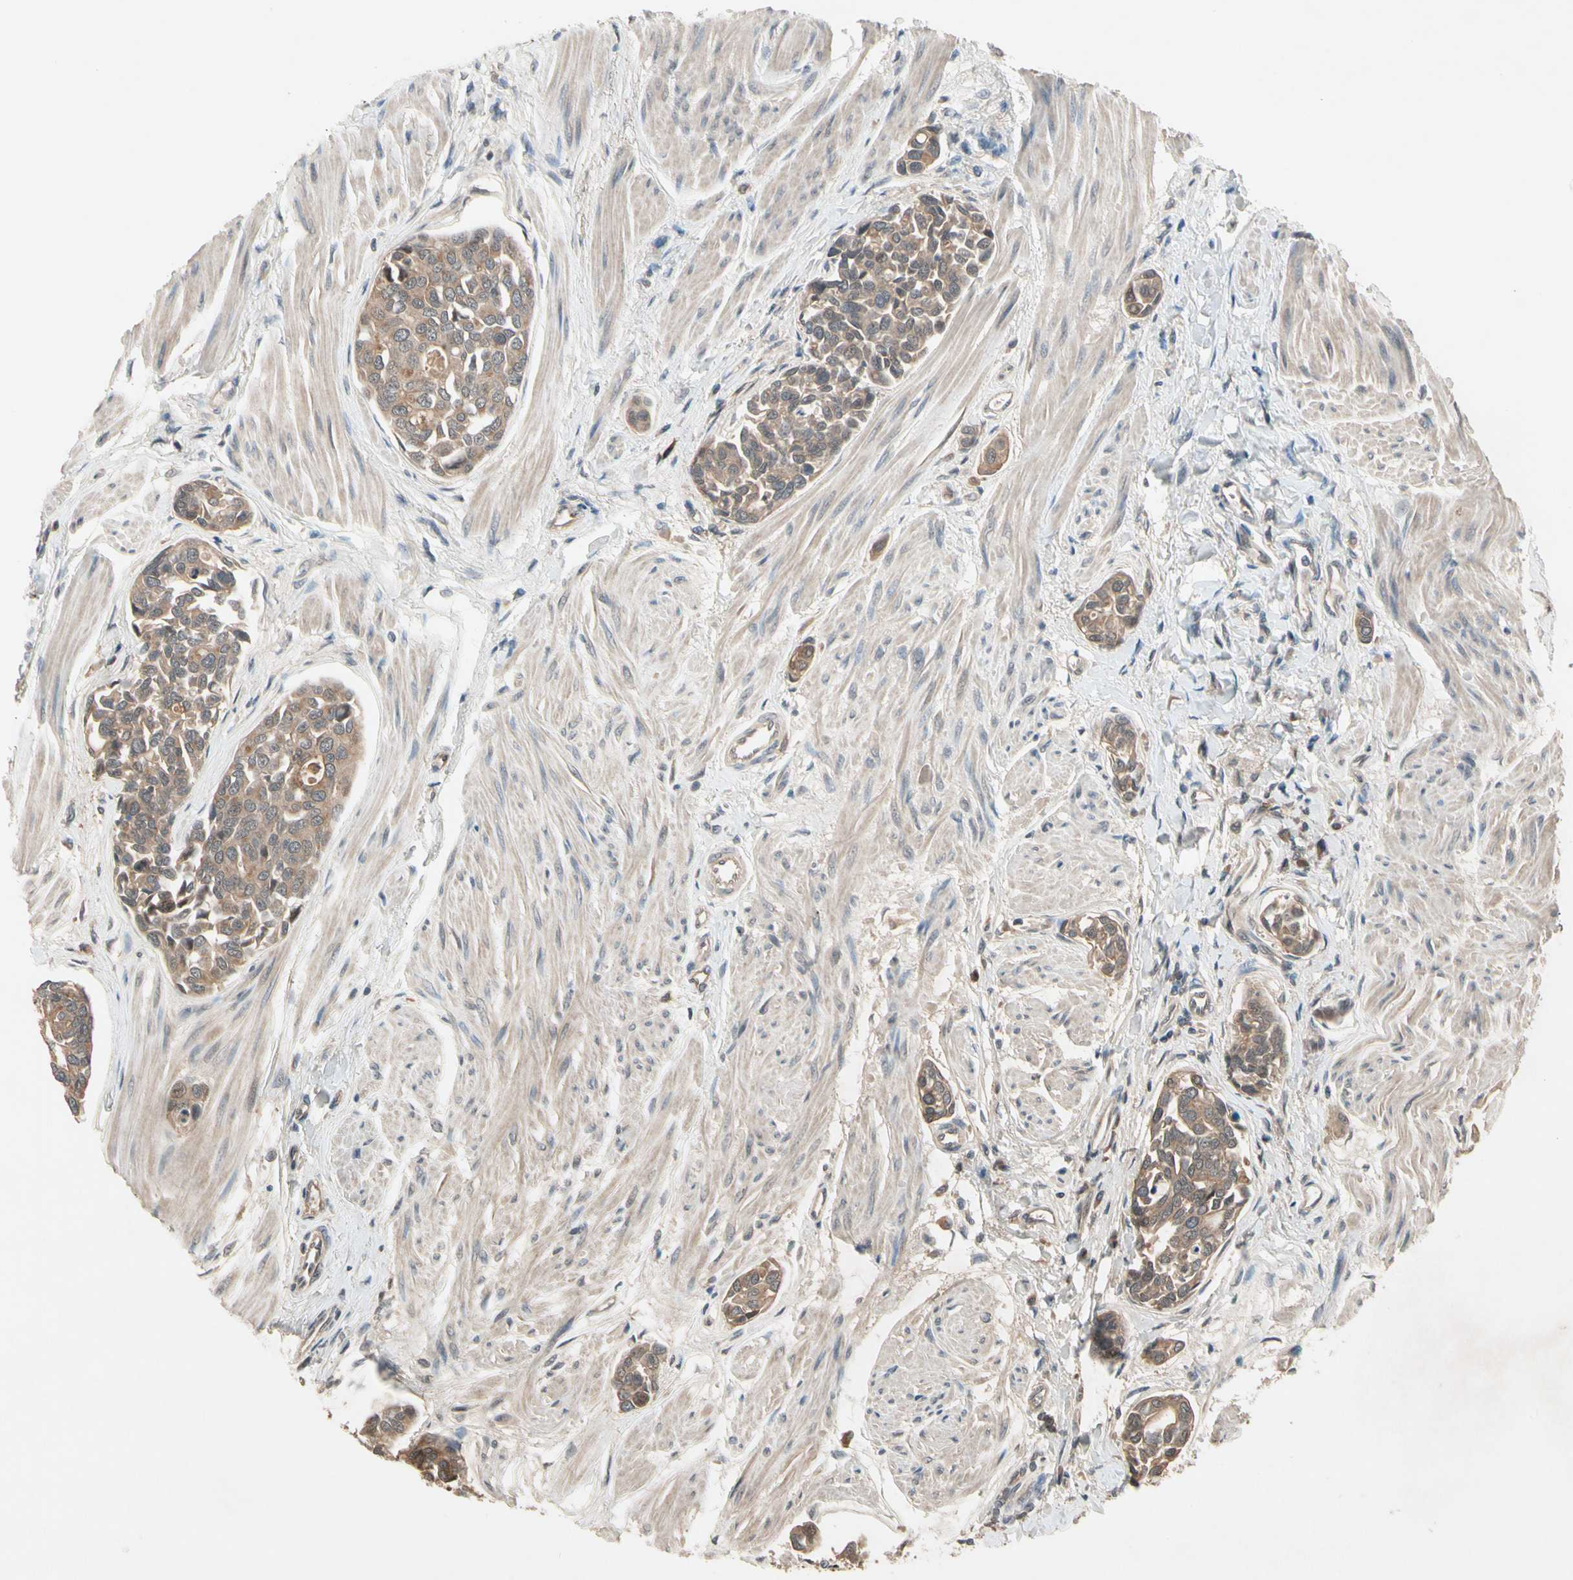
{"staining": {"intensity": "moderate", "quantity": ">75%", "location": "cytoplasmic/membranous"}, "tissue": "urothelial cancer", "cell_type": "Tumor cells", "image_type": "cancer", "snomed": [{"axis": "morphology", "description": "Urothelial carcinoma, High grade"}, {"axis": "topography", "description": "Urinary bladder"}], "caption": "High-magnification brightfield microscopy of urothelial carcinoma (high-grade) stained with DAB (brown) and counterstained with hematoxylin (blue). tumor cells exhibit moderate cytoplasmic/membranous expression is present in about>75% of cells. (brown staining indicates protein expression, while blue staining denotes nuclei).", "gene": "NSF", "patient": {"sex": "male", "age": 78}}